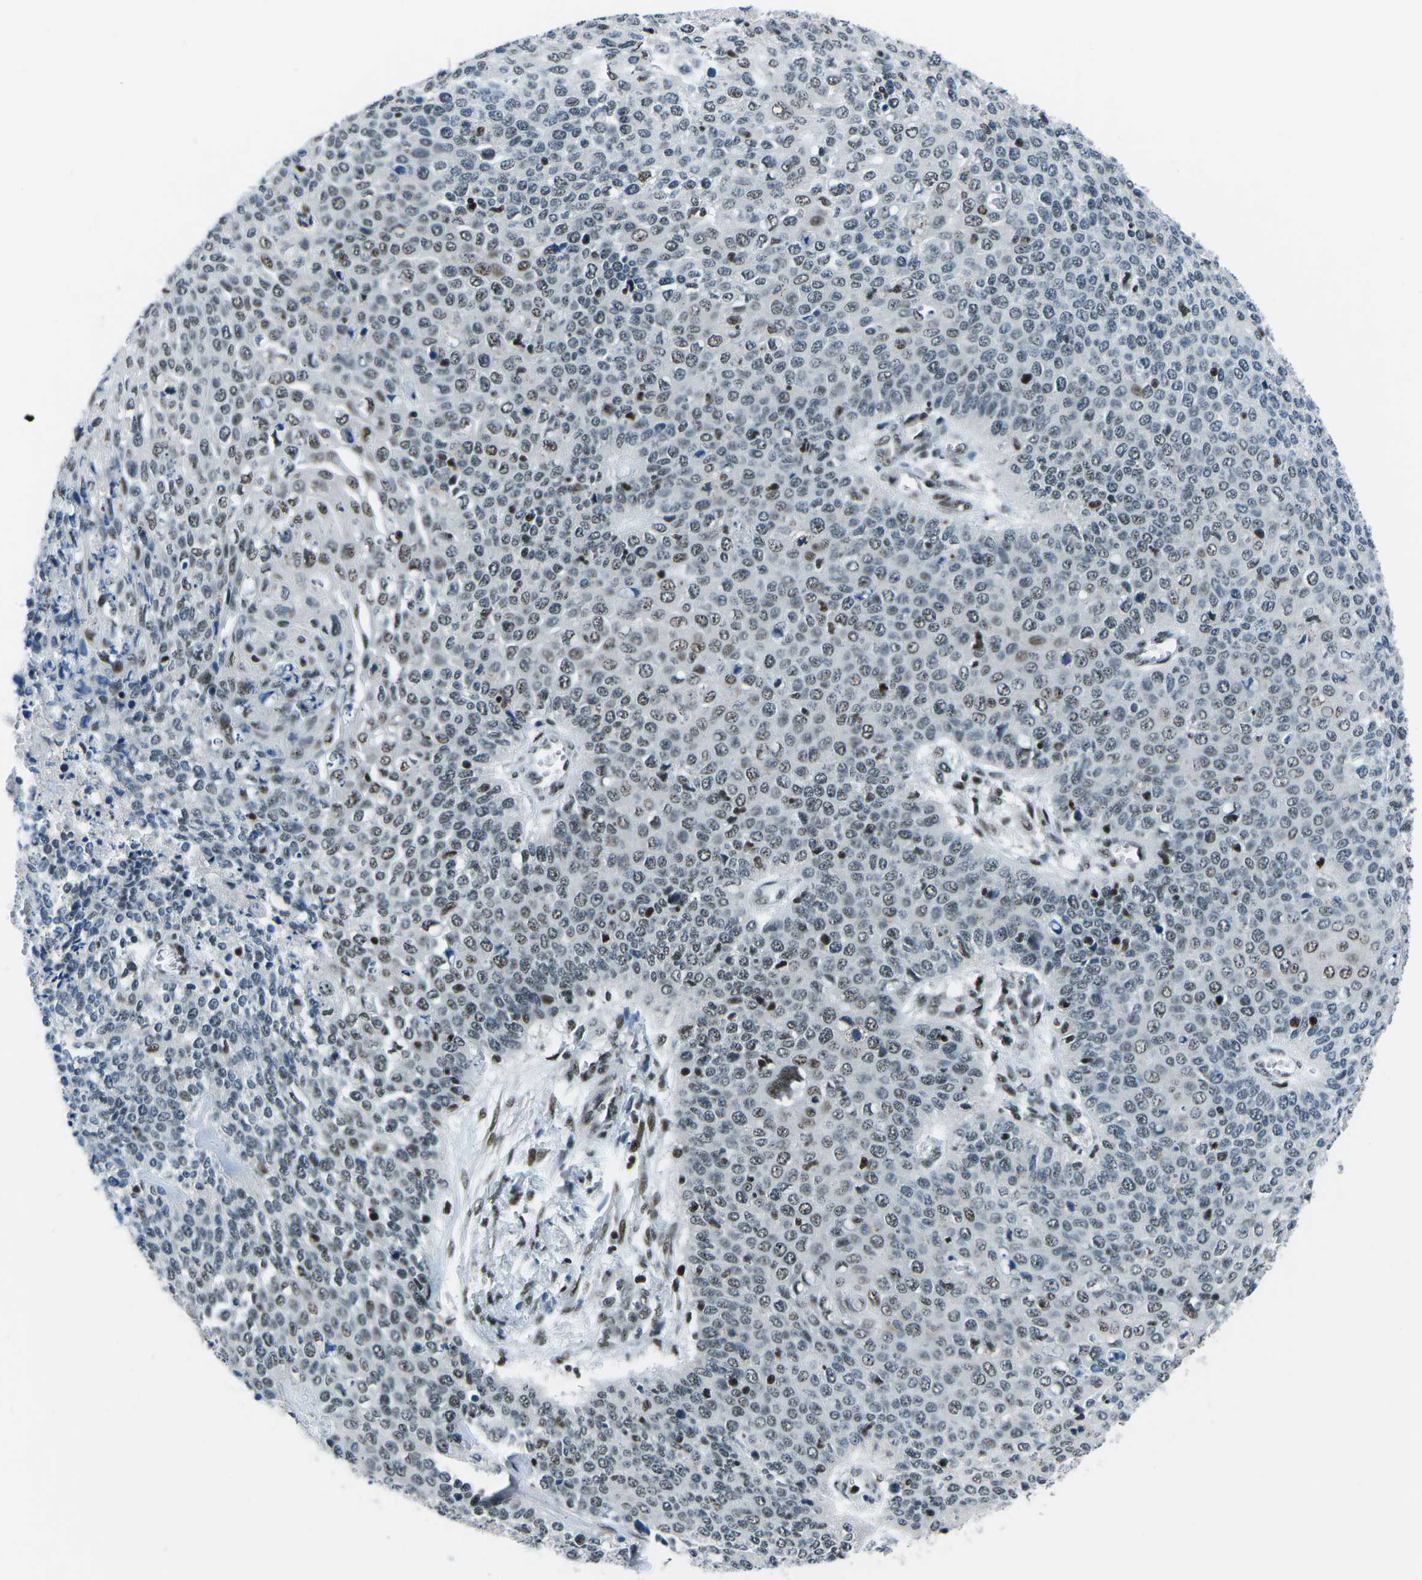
{"staining": {"intensity": "weak", "quantity": "25%-75%", "location": "nuclear"}, "tissue": "cervical cancer", "cell_type": "Tumor cells", "image_type": "cancer", "snomed": [{"axis": "morphology", "description": "Squamous cell carcinoma, NOS"}, {"axis": "topography", "description": "Cervix"}], "caption": "A brown stain labels weak nuclear staining of a protein in human squamous cell carcinoma (cervical) tumor cells. The protein is stained brown, and the nuclei are stained in blue (DAB IHC with brightfield microscopy, high magnification).", "gene": "RBL2", "patient": {"sex": "female", "age": 39}}